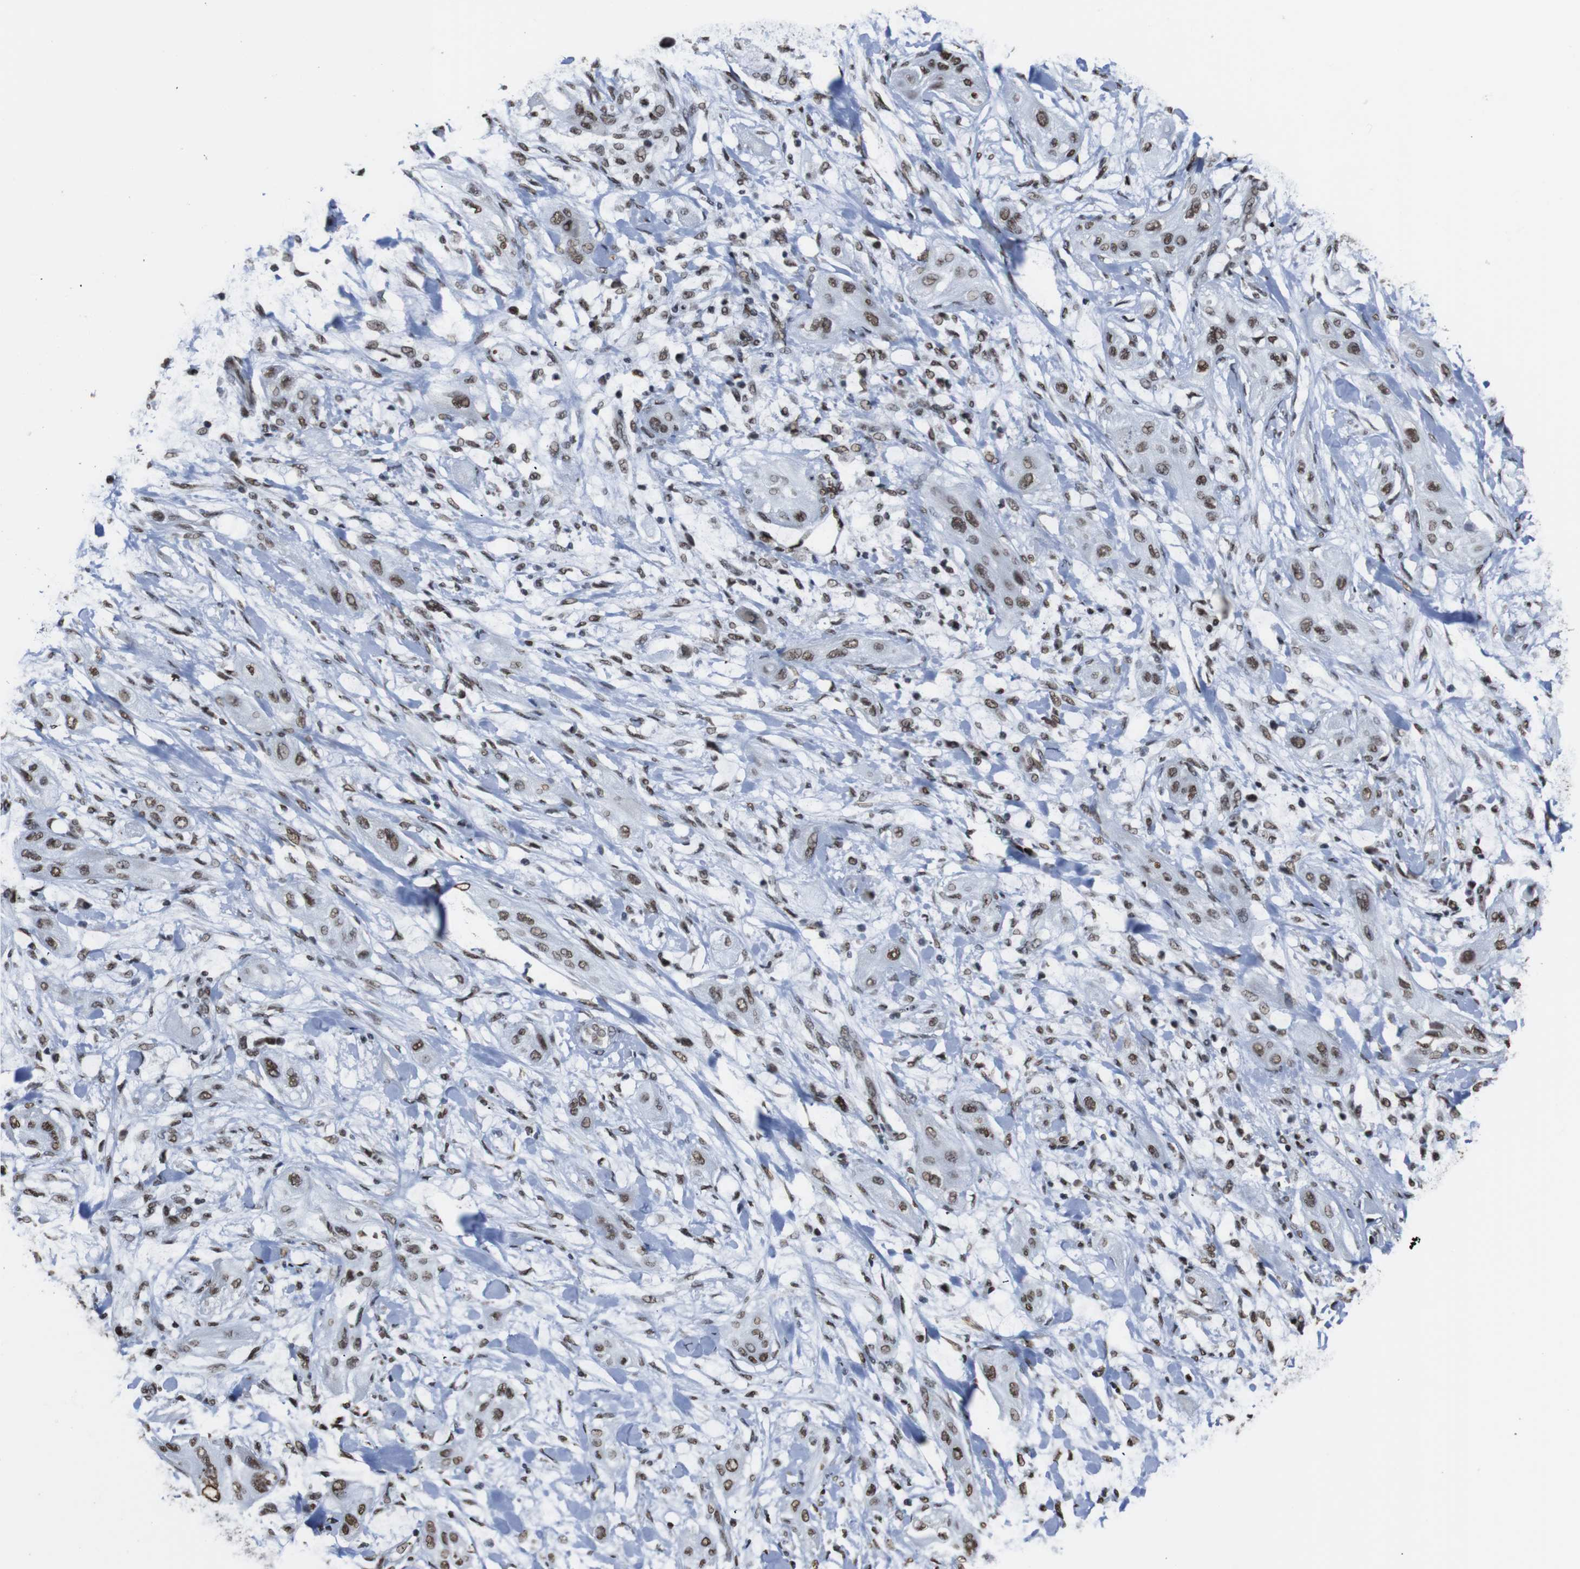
{"staining": {"intensity": "moderate", "quantity": ">75%", "location": "nuclear"}, "tissue": "lung cancer", "cell_type": "Tumor cells", "image_type": "cancer", "snomed": [{"axis": "morphology", "description": "Squamous cell carcinoma, NOS"}, {"axis": "topography", "description": "Lung"}], "caption": "Lung cancer stained with IHC displays moderate nuclear staining in approximately >75% of tumor cells.", "gene": "ROMO1", "patient": {"sex": "female", "age": 47}}